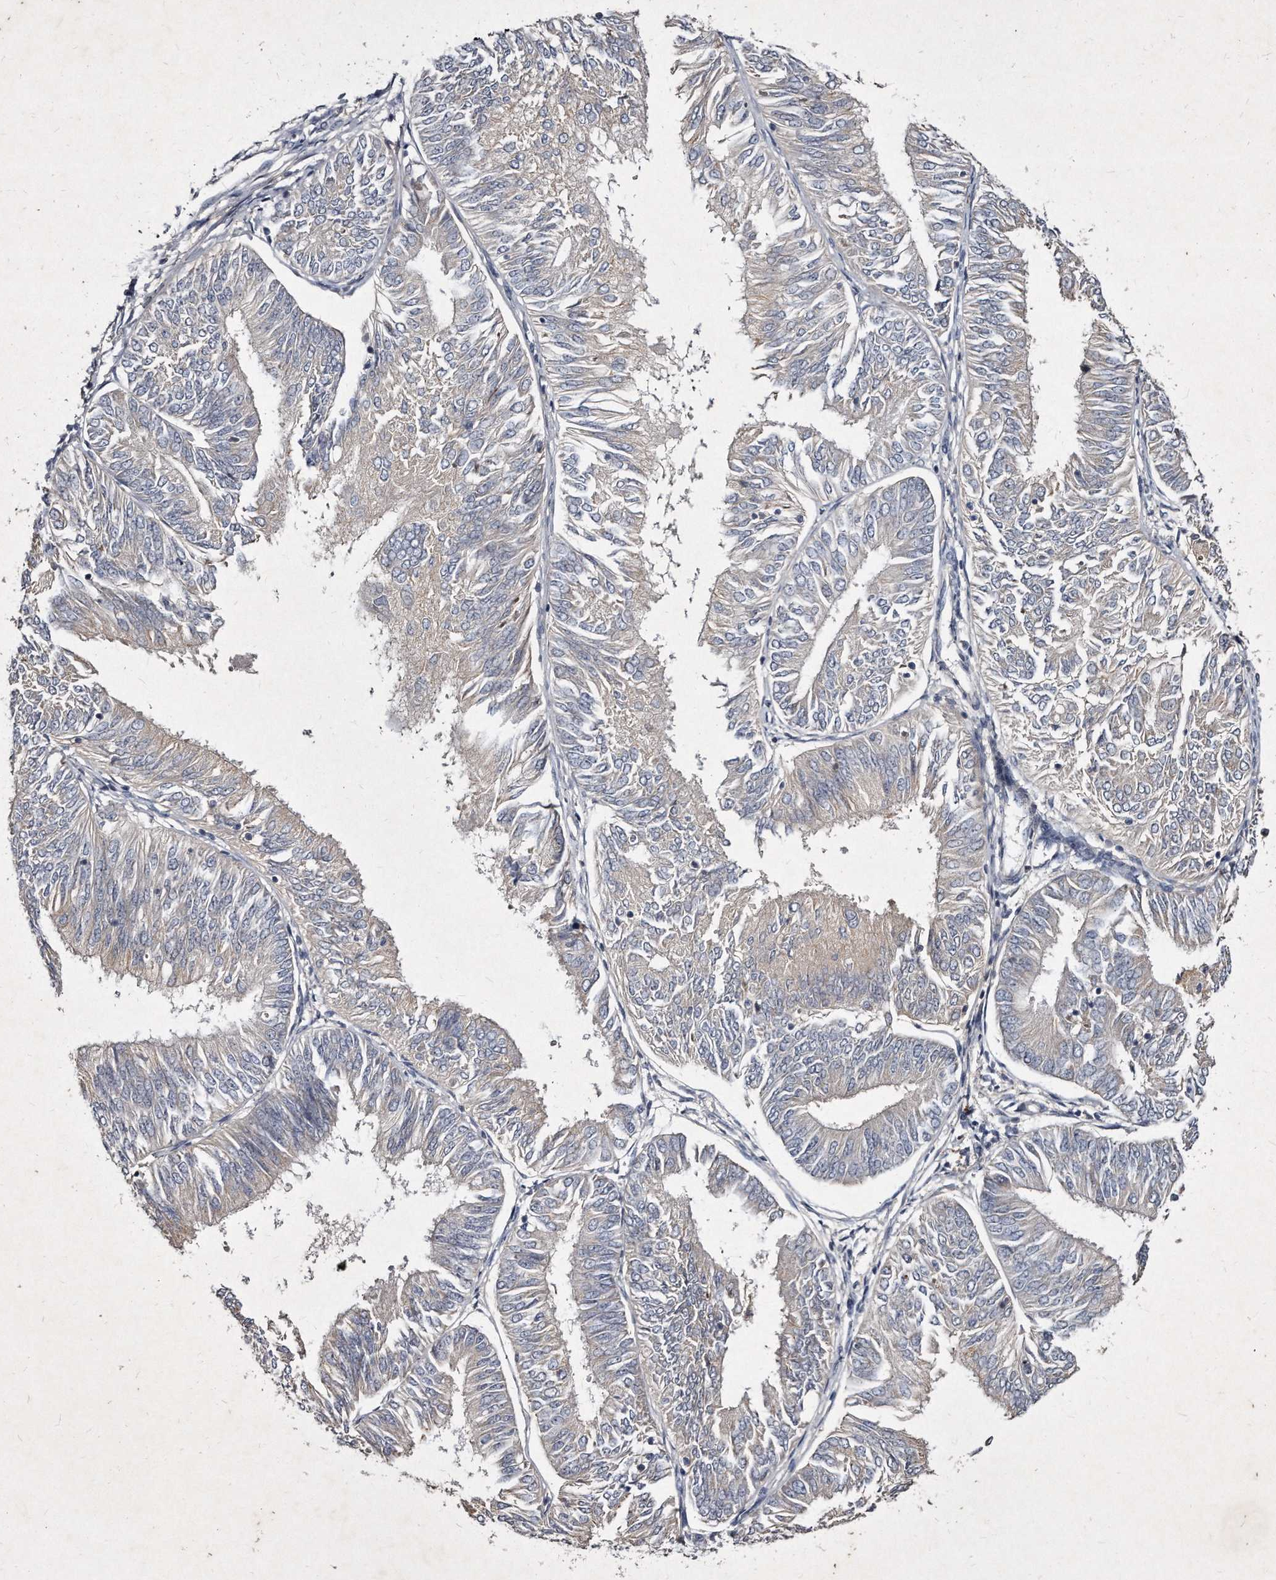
{"staining": {"intensity": "negative", "quantity": "none", "location": "none"}, "tissue": "endometrial cancer", "cell_type": "Tumor cells", "image_type": "cancer", "snomed": [{"axis": "morphology", "description": "Adenocarcinoma, NOS"}, {"axis": "topography", "description": "Endometrium"}], "caption": "Endometrial cancer was stained to show a protein in brown. There is no significant staining in tumor cells.", "gene": "KLHDC3", "patient": {"sex": "female", "age": 58}}